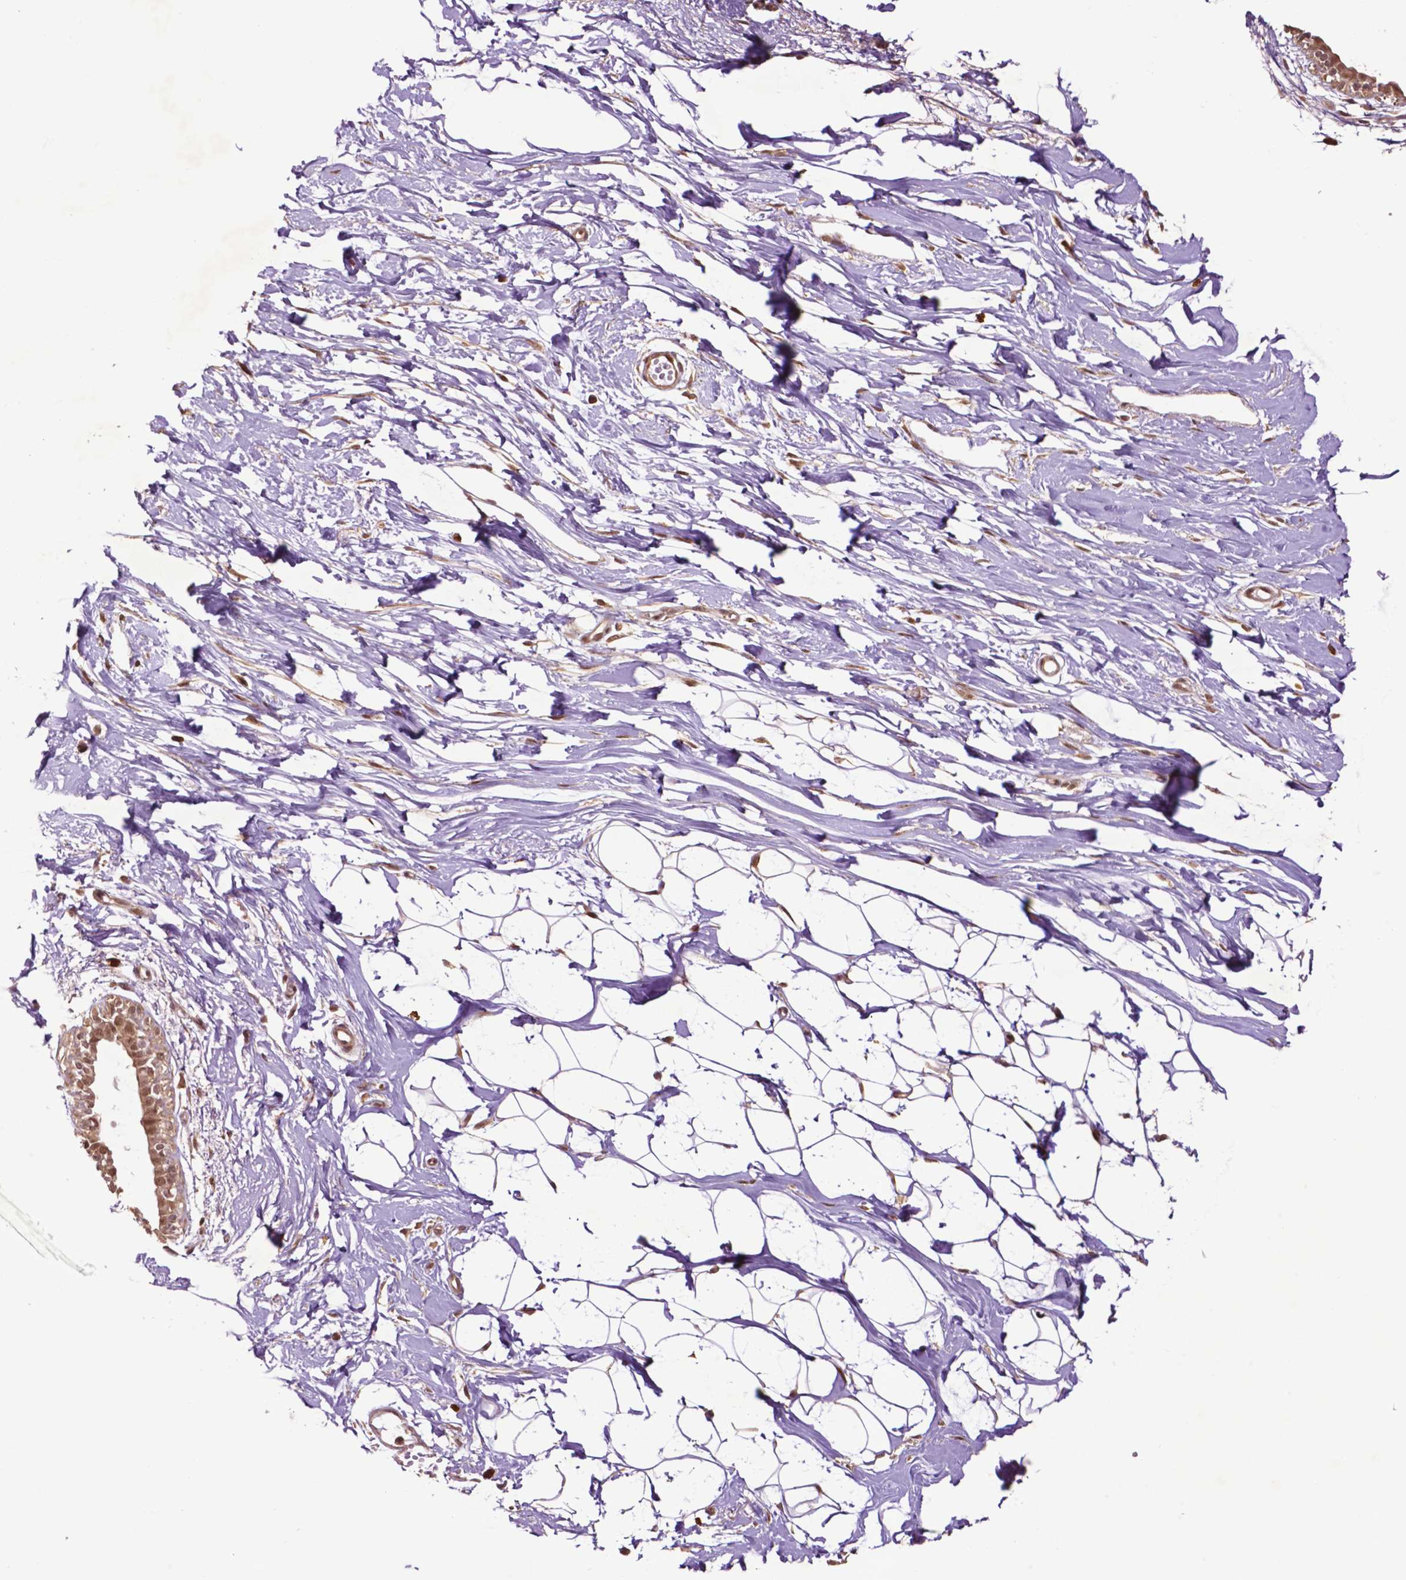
{"staining": {"intensity": "moderate", "quantity": "25%-75%", "location": "cytoplasmic/membranous"}, "tissue": "breast", "cell_type": "Adipocytes", "image_type": "normal", "snomed": [{"axis": "morphology", "description": "Normal tissue, NOS"}, {"axis": "topography", "description": "Breast"}], "caption": "This histopathology image demonstrates immunohistochemistry (IHC) staining of unremarkable breast, with medium moderate cytoplasmic/membranous staining in about 25%-75% of adipocytes.", "gene": "TMX2", "patient": {"sex": "female", "age": 49}}